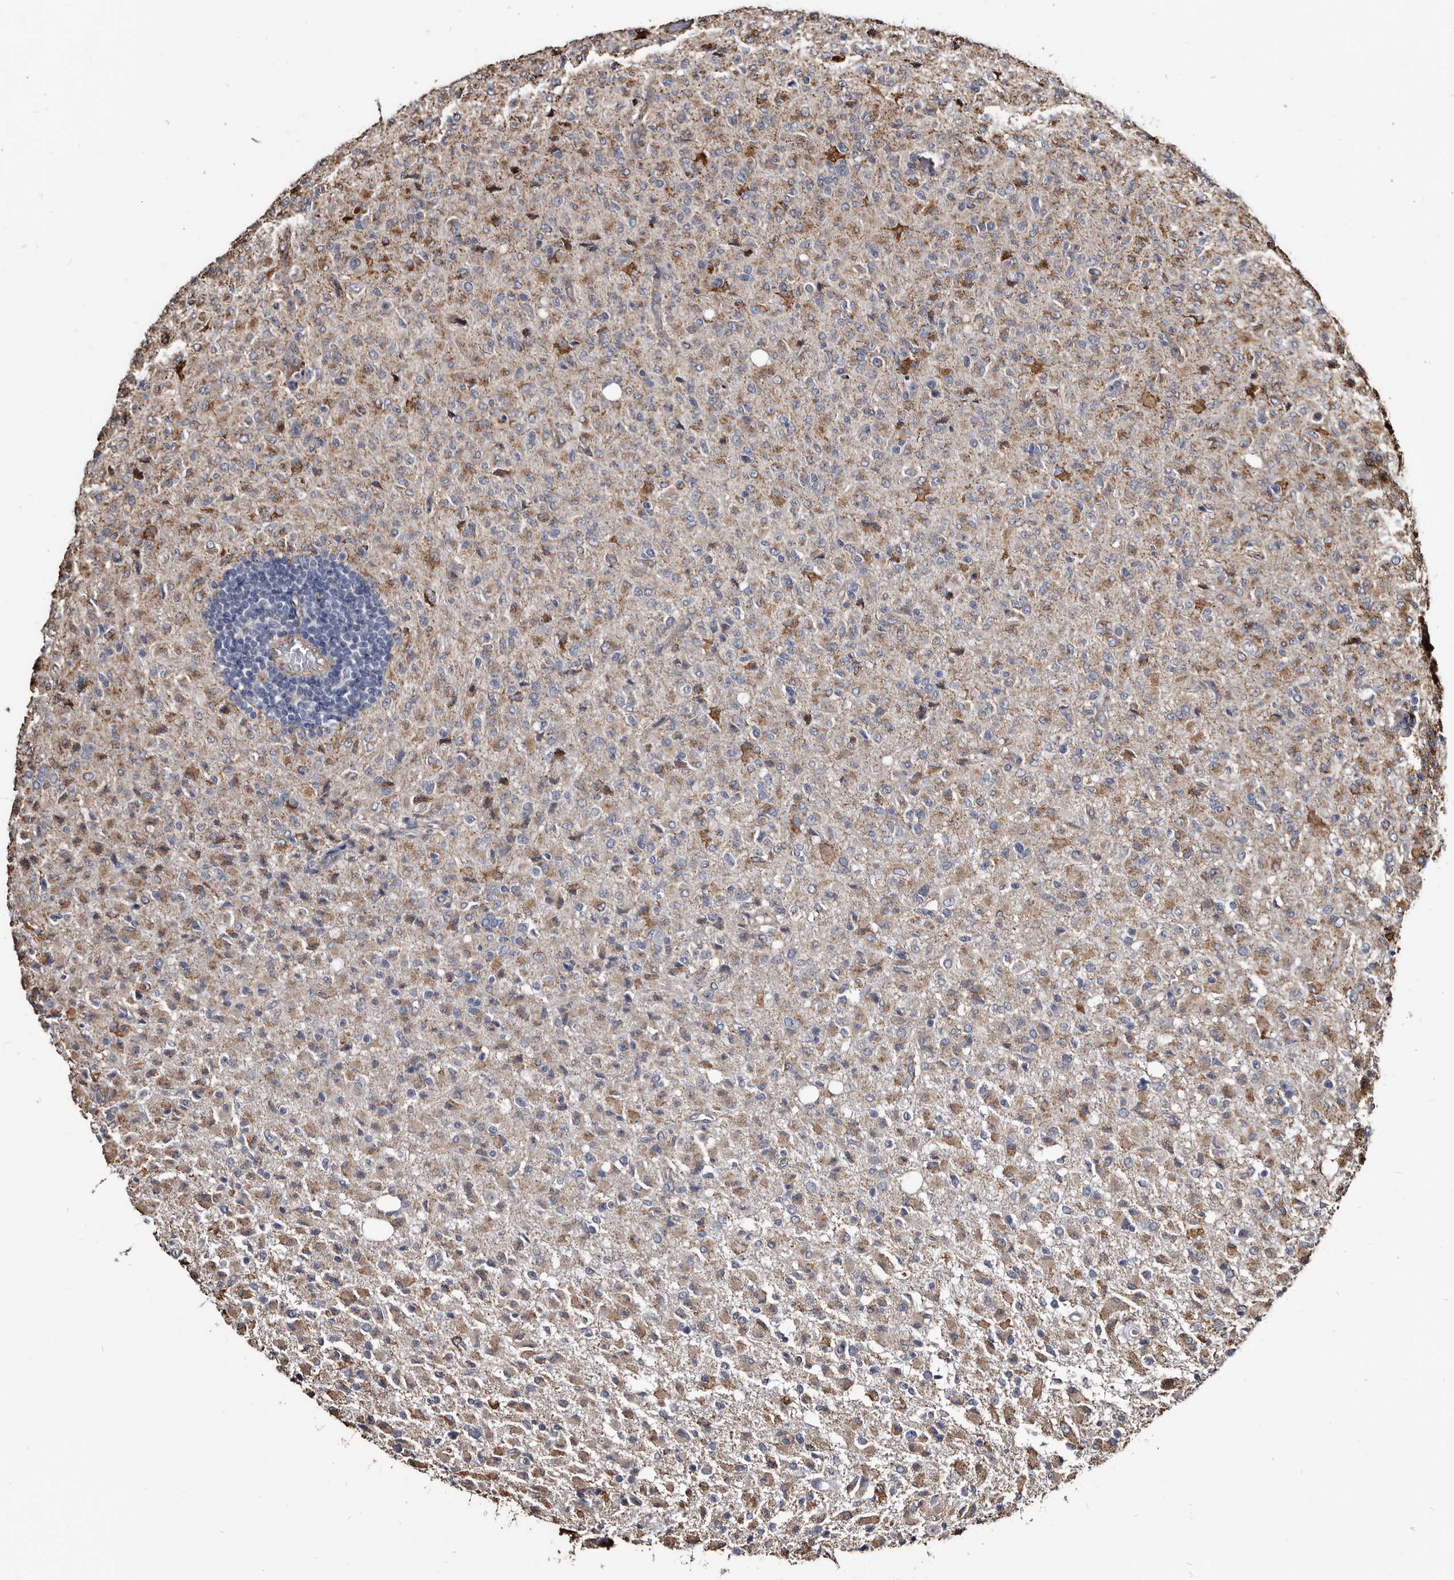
{"staining": {"intensity": "weak", "quantity": "25%-75%", "location": "cytoplasmic/membranous"}, "tissue": "glioma", "cell_type": "Tumor cells", "image_type": "cancer", "snomed": [{"axis": "morphology", "description": "Glioma, malignant, High grade"}, {"axis": "topography", "description": "Brain"}], "caption": "Immunohistochemistry (IHC) image of neoplastic tissue: human glioma stained using IHC exhibits low levels of weak protein expression localized specifically in the cytoplasmic/membranous of tumor cells, appearing as a cytoplasmic/membranous brown color.", "gene": "CTSA", "patient": {"sex": "female", "age": 57}}